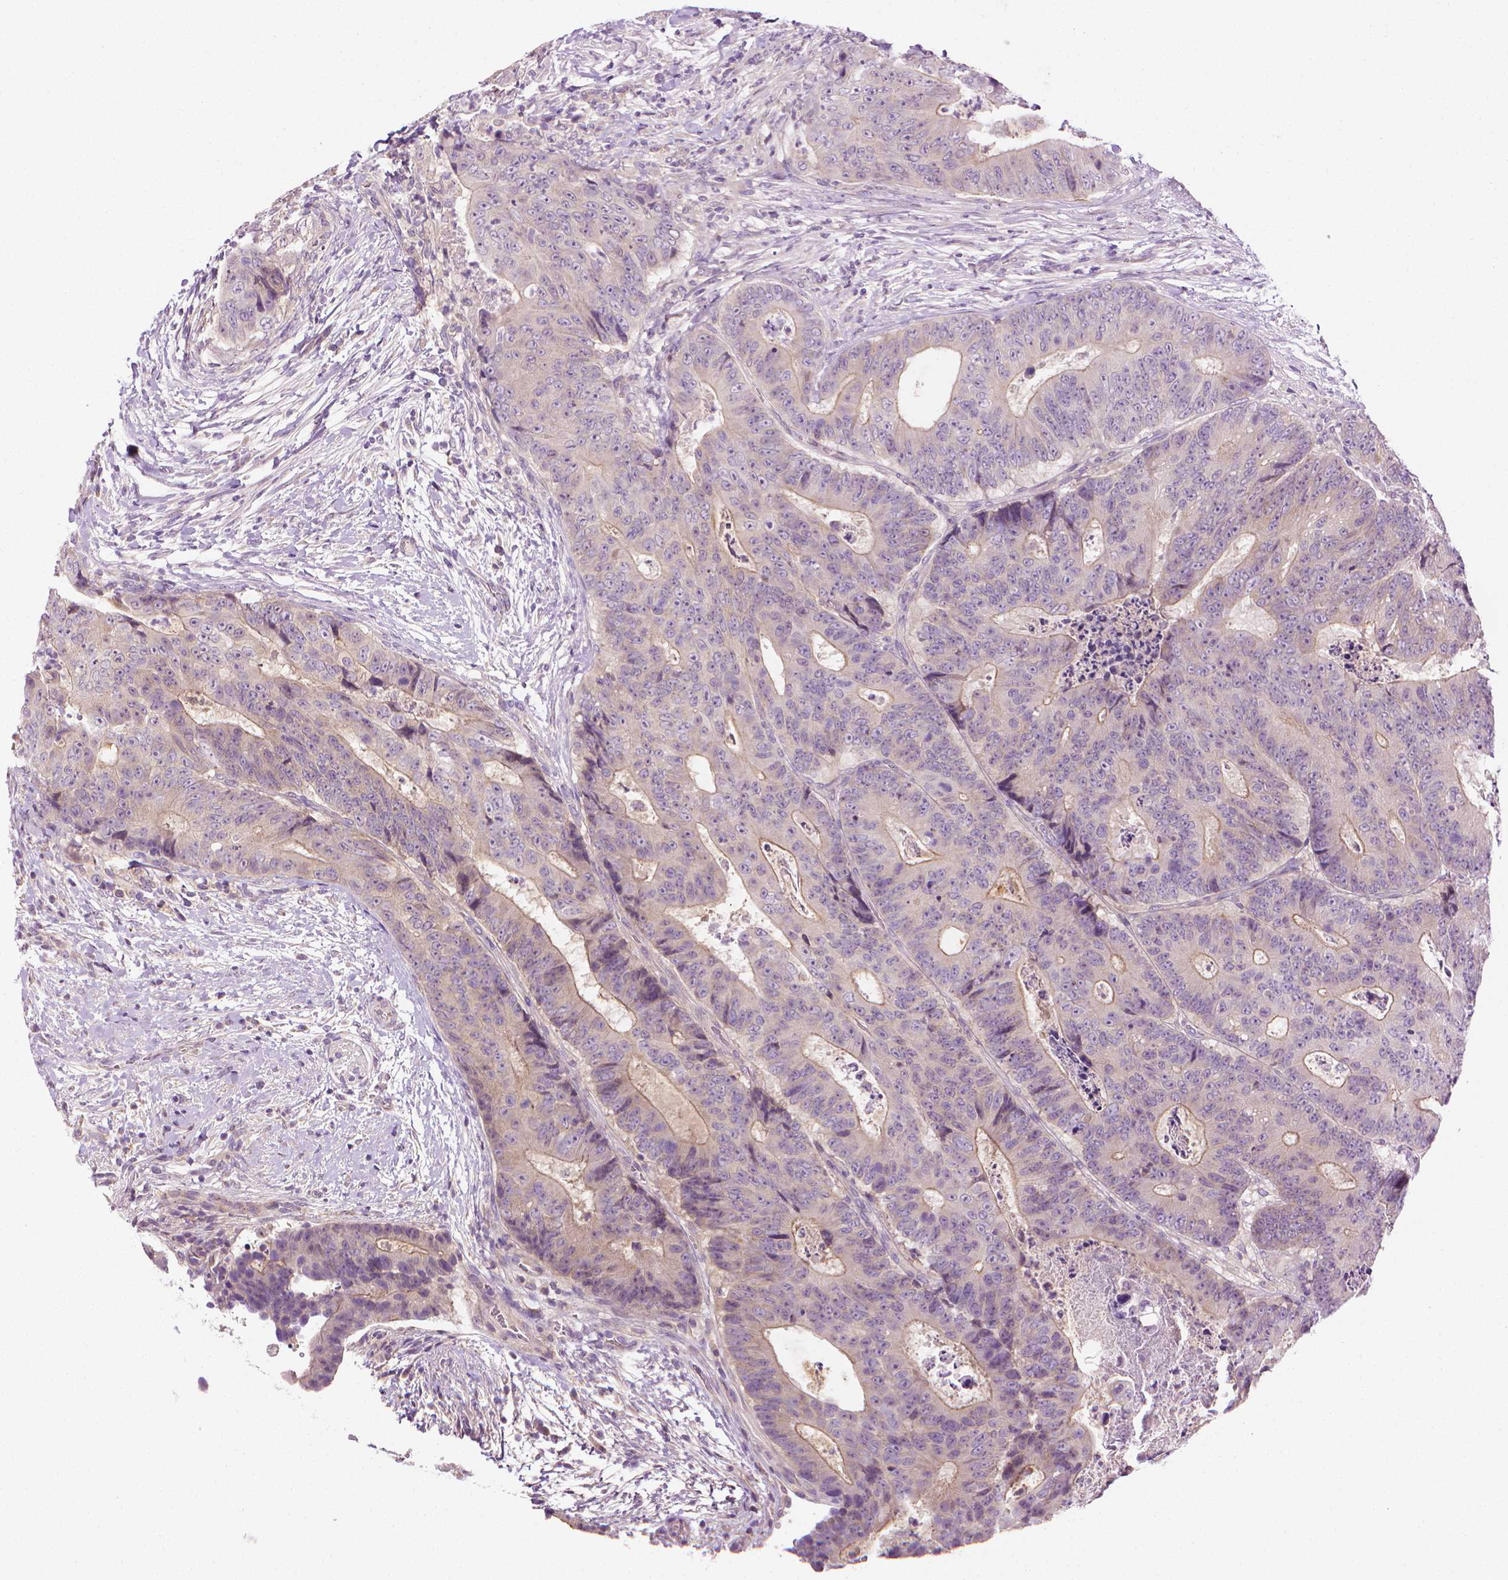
{"staining": {"intensity": "weak", "quantity": "<25%", "location": "cytoplasmic/membranous"}, "tissue": "colorectal cancer", "cell_type": "Tumor cells", "image_type": "cancer", "snomed": [{"axis": "morphology", "description": "Adenocarcinoma, NOS"}, {"axis": "topography", "description": "Colon"}], "caption": "Tumor cells are negative for brown protein staining in colorectal cancer (adenocarcinoma).", "gene": "MCOLN3", "patient": {"sex": "female", "age": 48}}